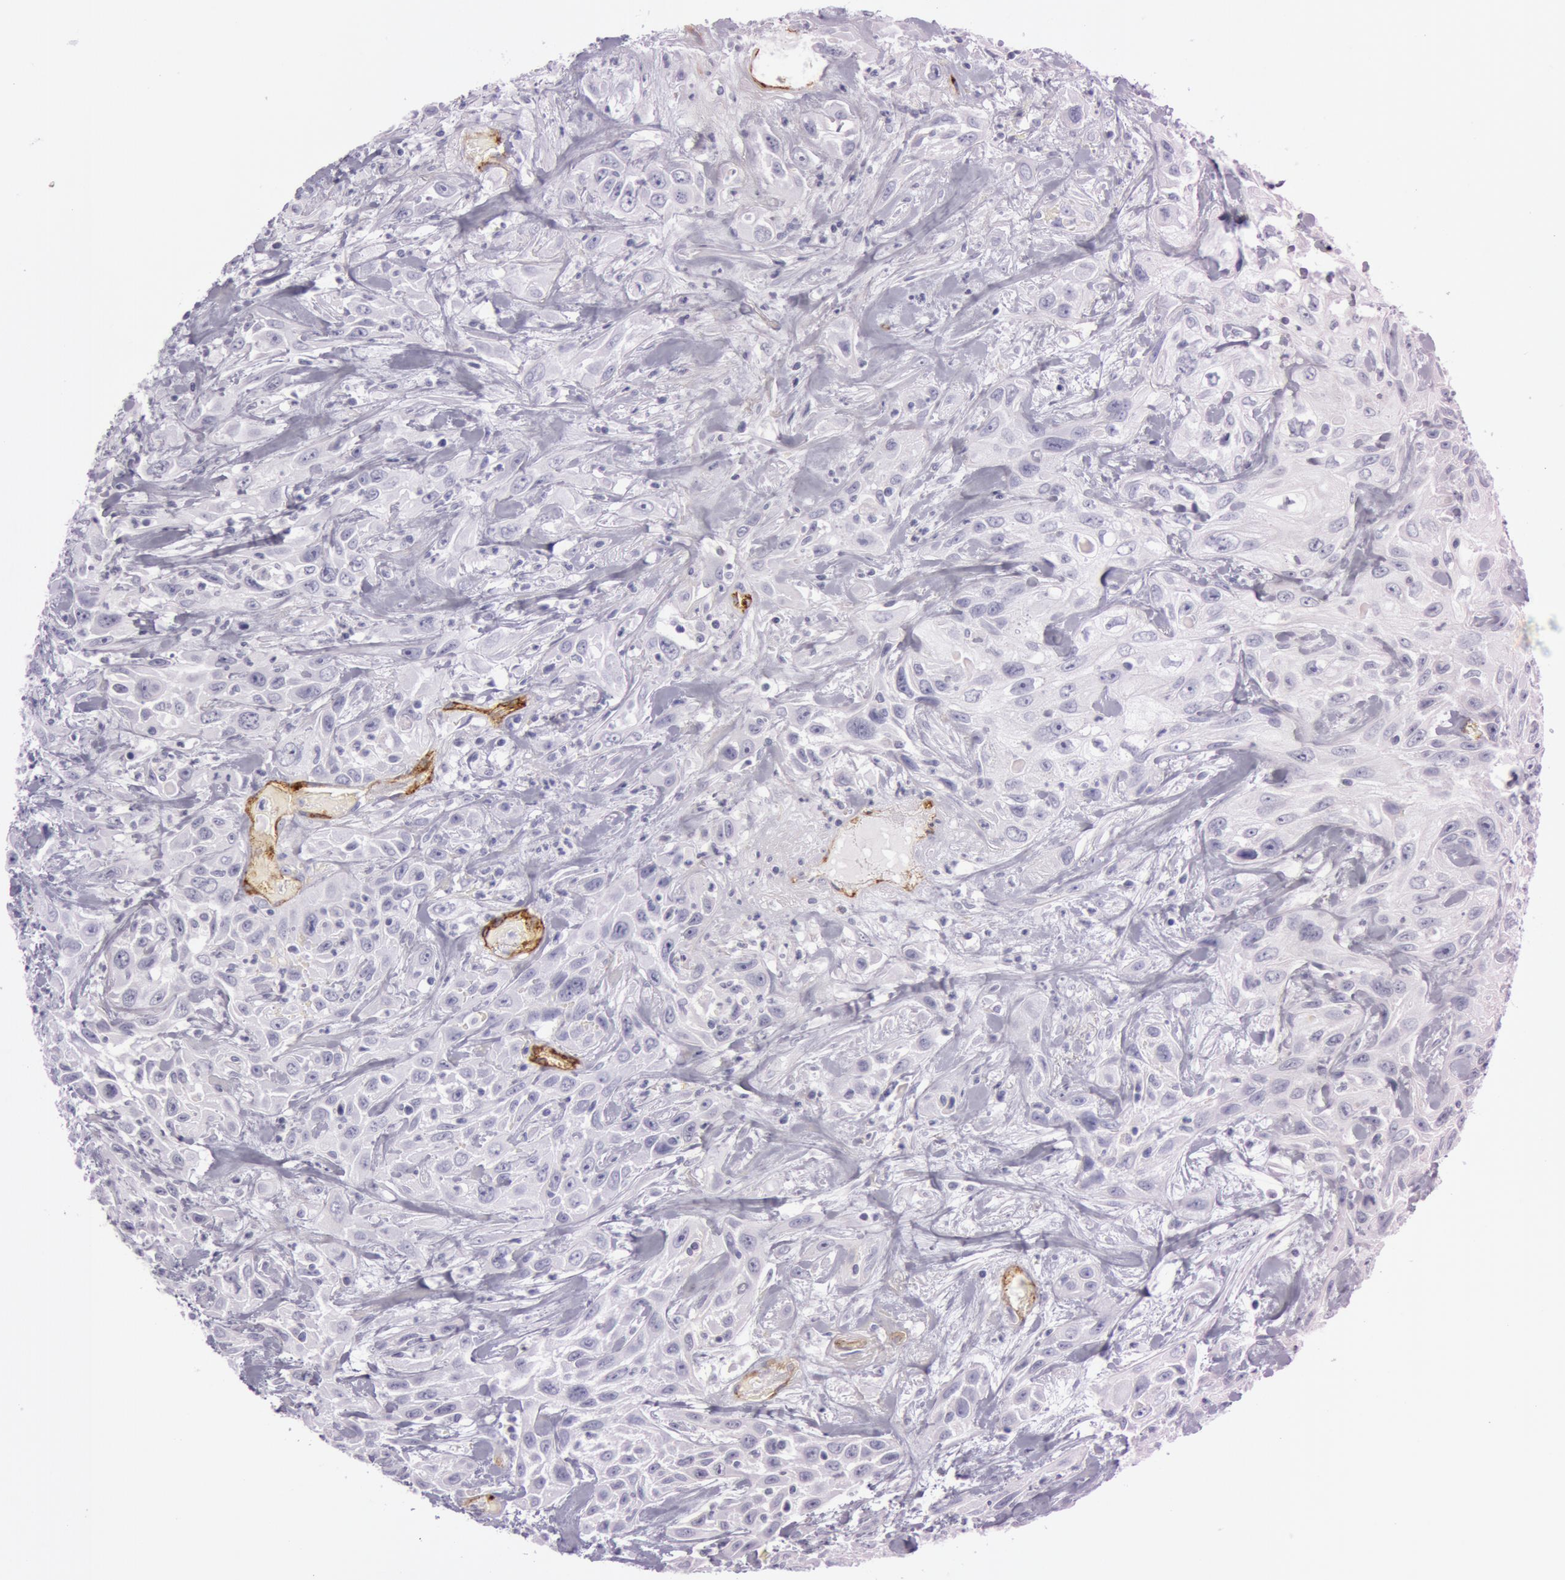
{"staining": {"intensity": "negative", "quantity": "none", "location": "none"}, "tissue": "urothelial cancer", "cell_type": "Tumor cells", "image_type": "cancer", "snomed": [{"axis": "morphology", "description": "Urothelial carcinoma, High grade"}, {"axis": "topography", "description": "Urinary bladder"}], "caption": "Tumor cells are negative for protein expression in human urothelial cancer.", "gene": "FOLH1", "patient": {"sex": "female", "age": 84}}